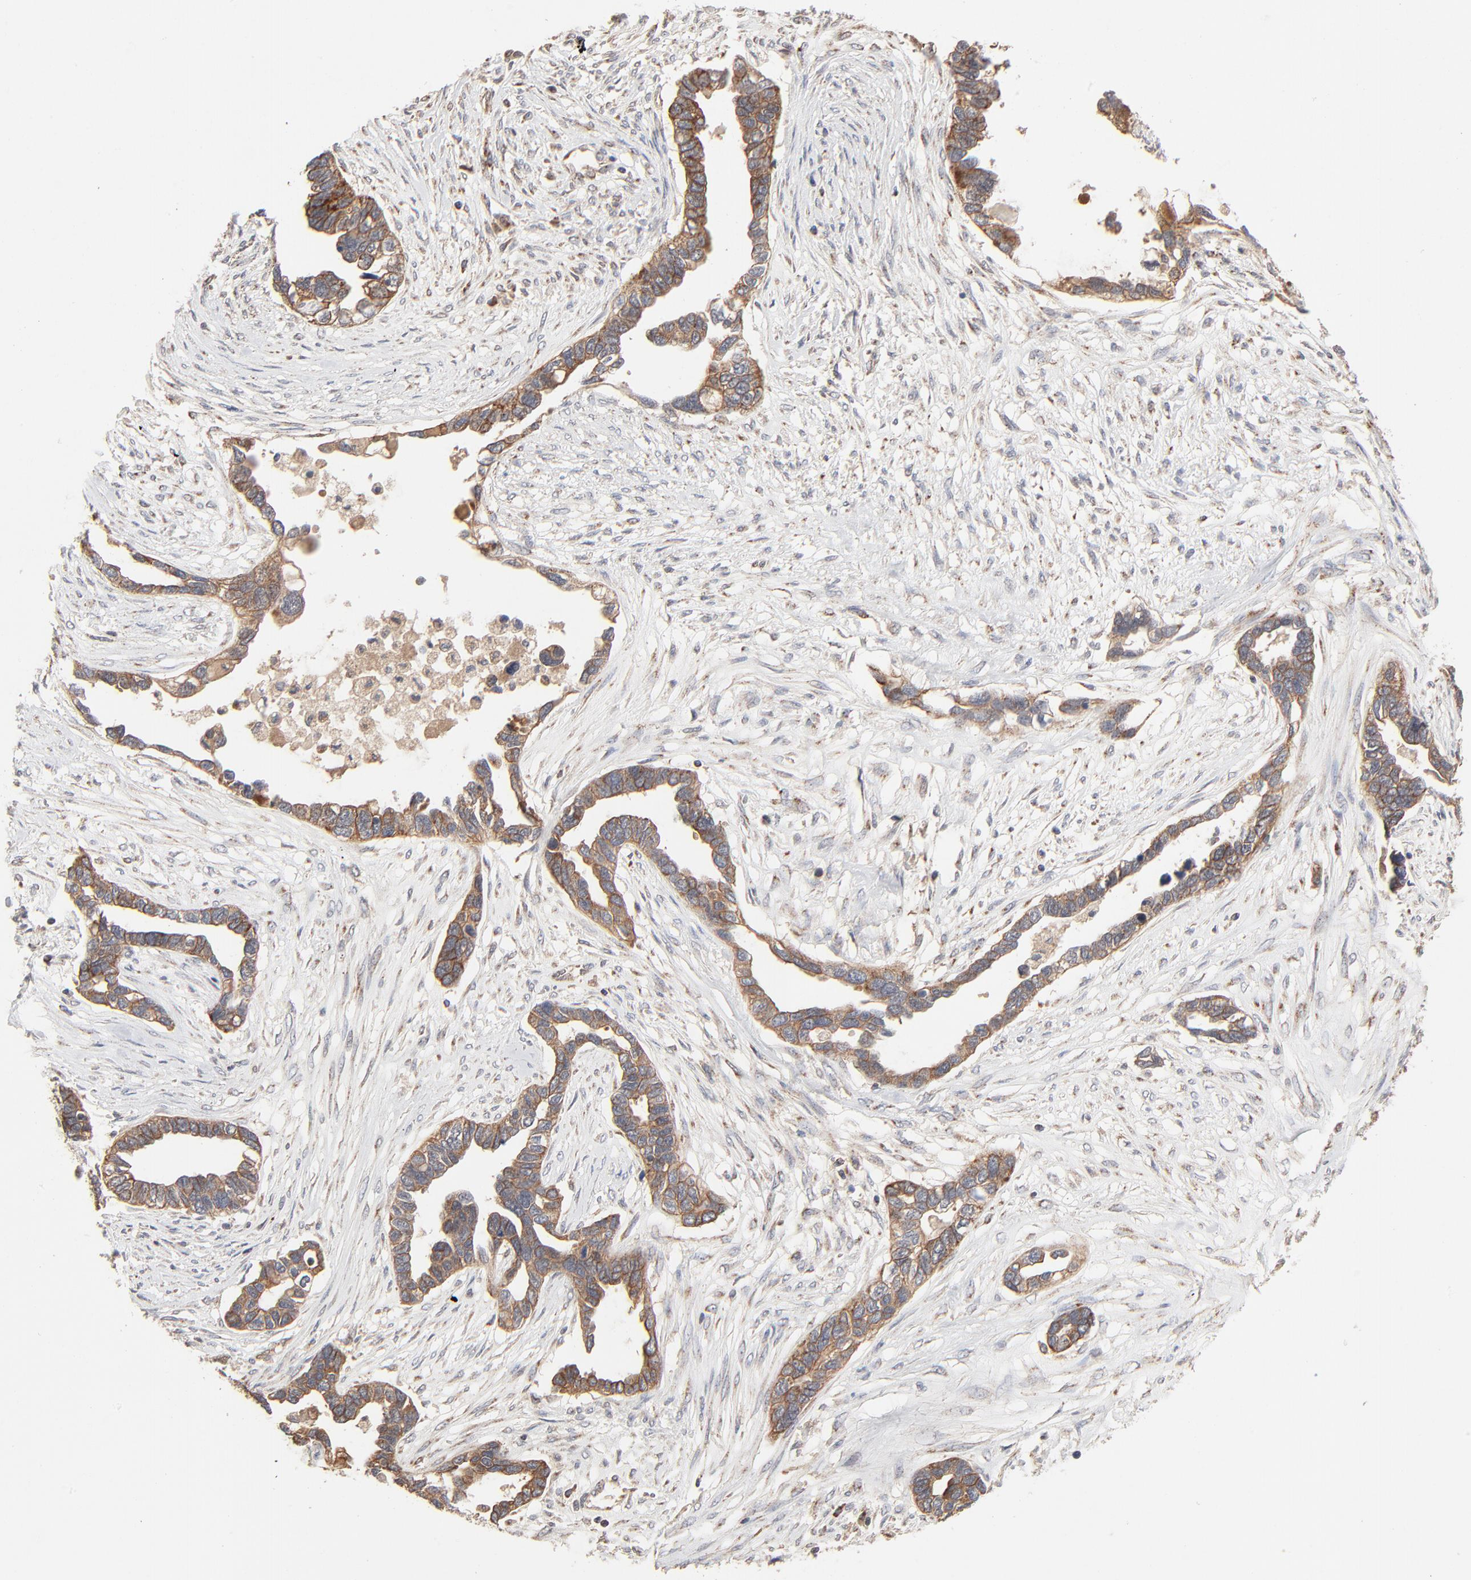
{"staining": {"intensity": "moderate", "quantity": ">75%", "location": "cytoplasmic/membranous"}, "tissue": "ovarian cancer", "cell_type": "Tumor cells", "image_type": "cancer", "snomed": [{"axis": "morphology", "description": "Cystadenocarcinoma, serous, NOS"}, {"axis": "topography", "description": "Ovary"}], "caption": "Tumor cells reveal moderate cytoplasmic/membranous positivity in approximately >75% of cells in ovarian cancer (serous cystadenocarcinoma).", "gene": "ABLIM3", "patient": {"sex": "female", "age": 54}}